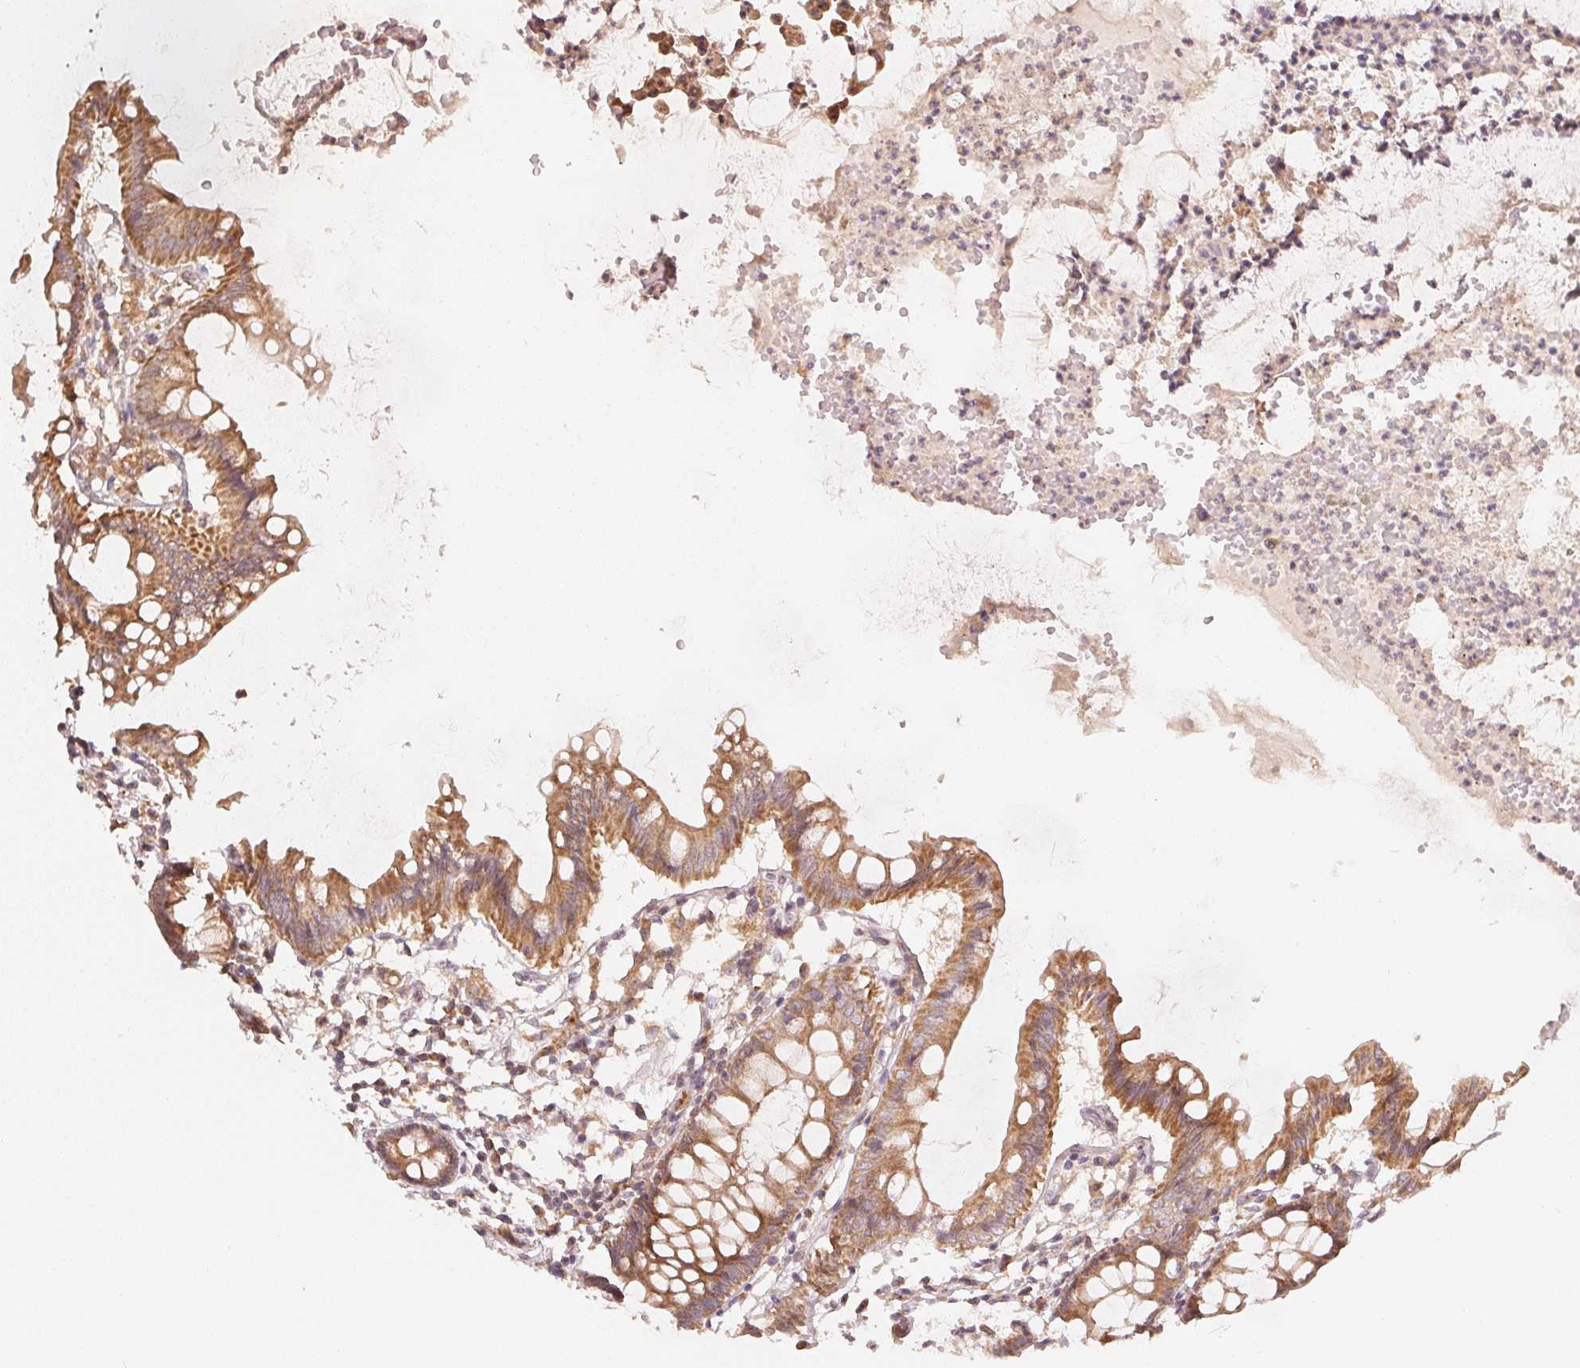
{"staining": {"intensity": "weak", "quantity": ">75%", "location": "cytoplasmic/membranous,nuclear"}, "tissue": "colon", "cell_type": "Endothelial cells", "image_type": "normal", "snomed": [{"axis": "morphology", "description": "Normal tissue, NOS"}, {"axis": "topography", "description": "Colon"}], "caption": "A histopathology image showing weak cytoplasmic/membranous,nuclear expression in approximately >75% of endothelial cells in normal colon, as visualized by brown immunohistochemical staining.", "gene": "WDR54", "patient": {"sex": "female", "age": 84}}